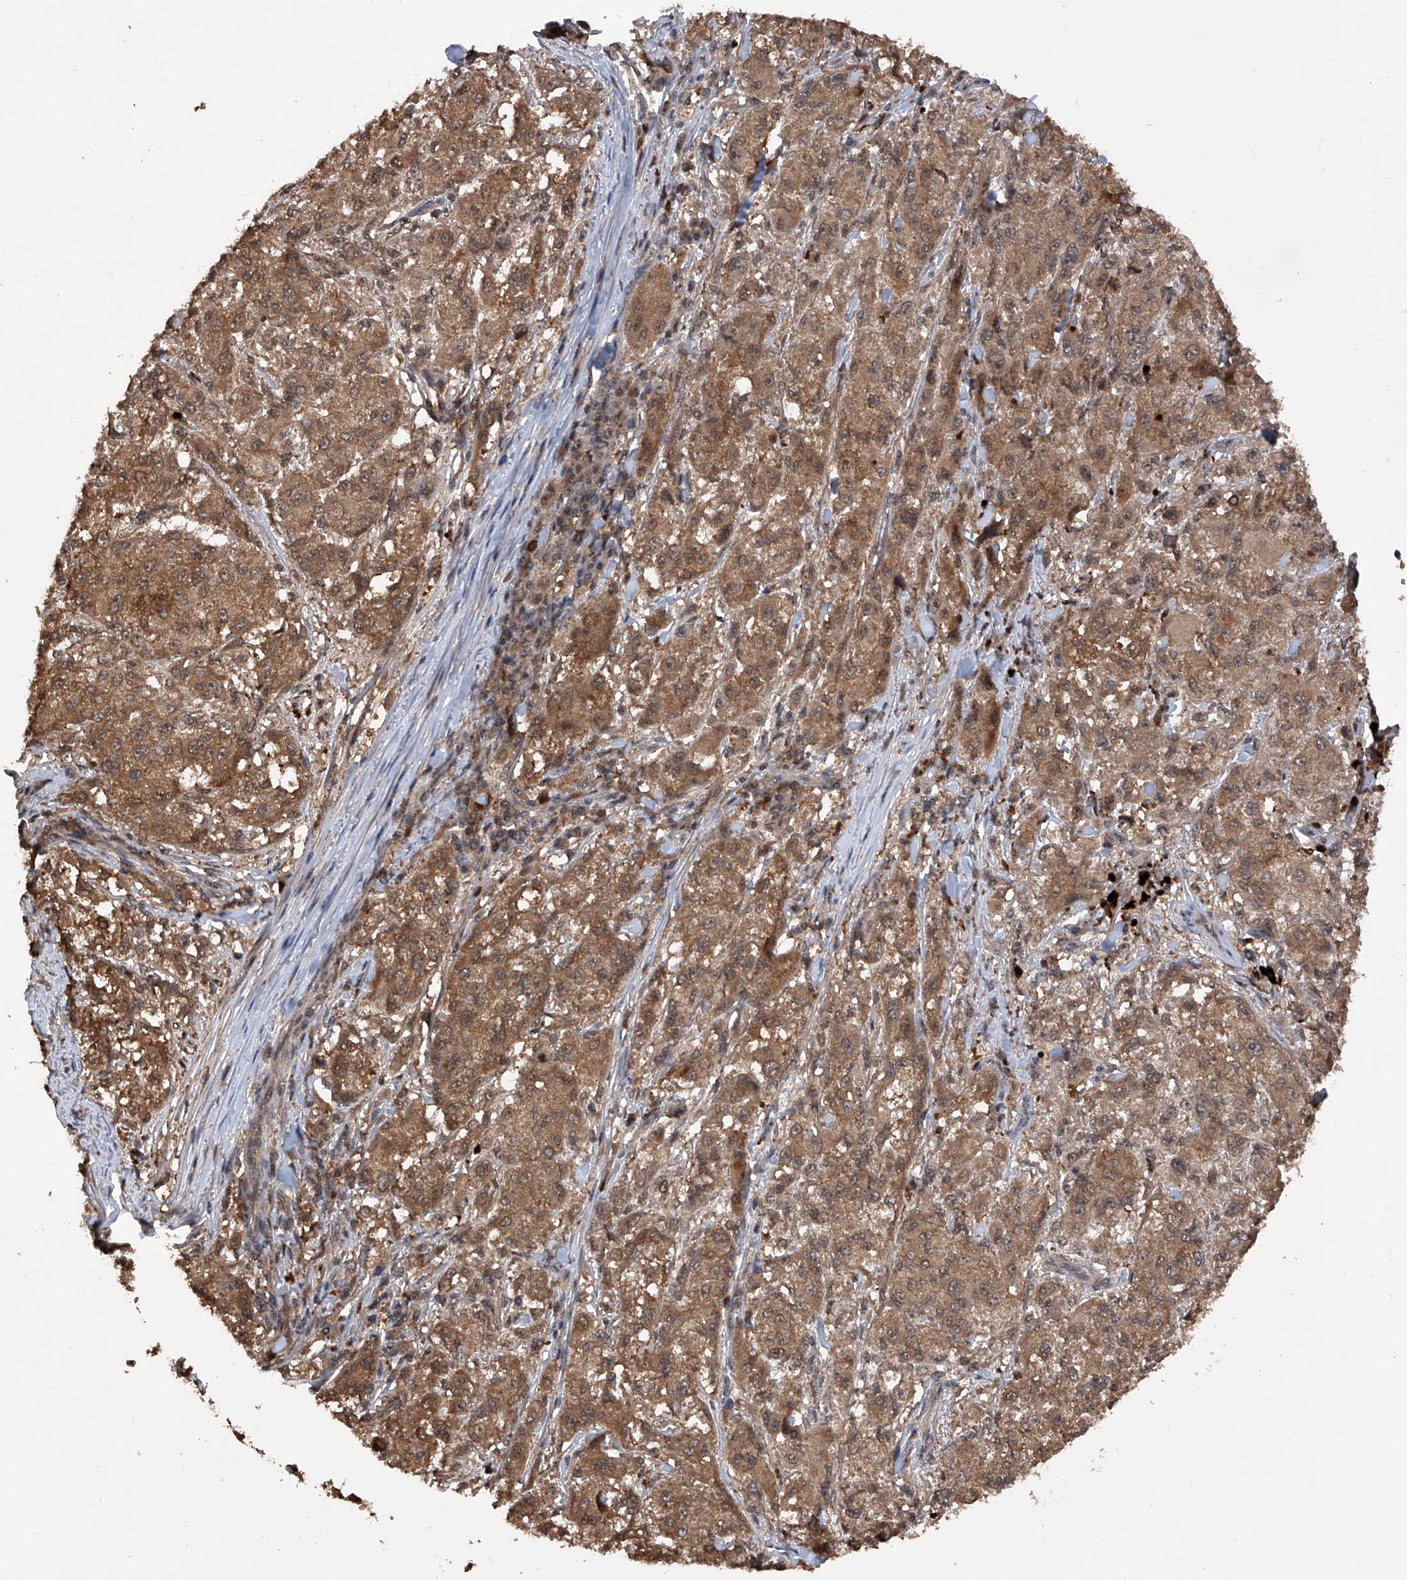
{"staining": {"intensity": "moderate", "quantity": ">75%", "location": "cytoplasmic/membranous,nuclear"}, "tissue": "melanoma", "cell_type": "Tumor cells", "image_type": "cancer", "snomed": [{"axis": "morphology", "description": "Necrosis, NOS"}, {"axis": "morphology", "description": "Malignant melanoma, NOS"}, {"axis": "topography", "description": "Skin"}], "caption": "Immunohistochemical staining of malignant melanoma shows medium levels of moderate cytoplasmic/membranous and nuclear protein positivity in approximately >75% of tumor cells.", "gene": "LYSMD4", "patient": {"sex": "female", "age": 87}}